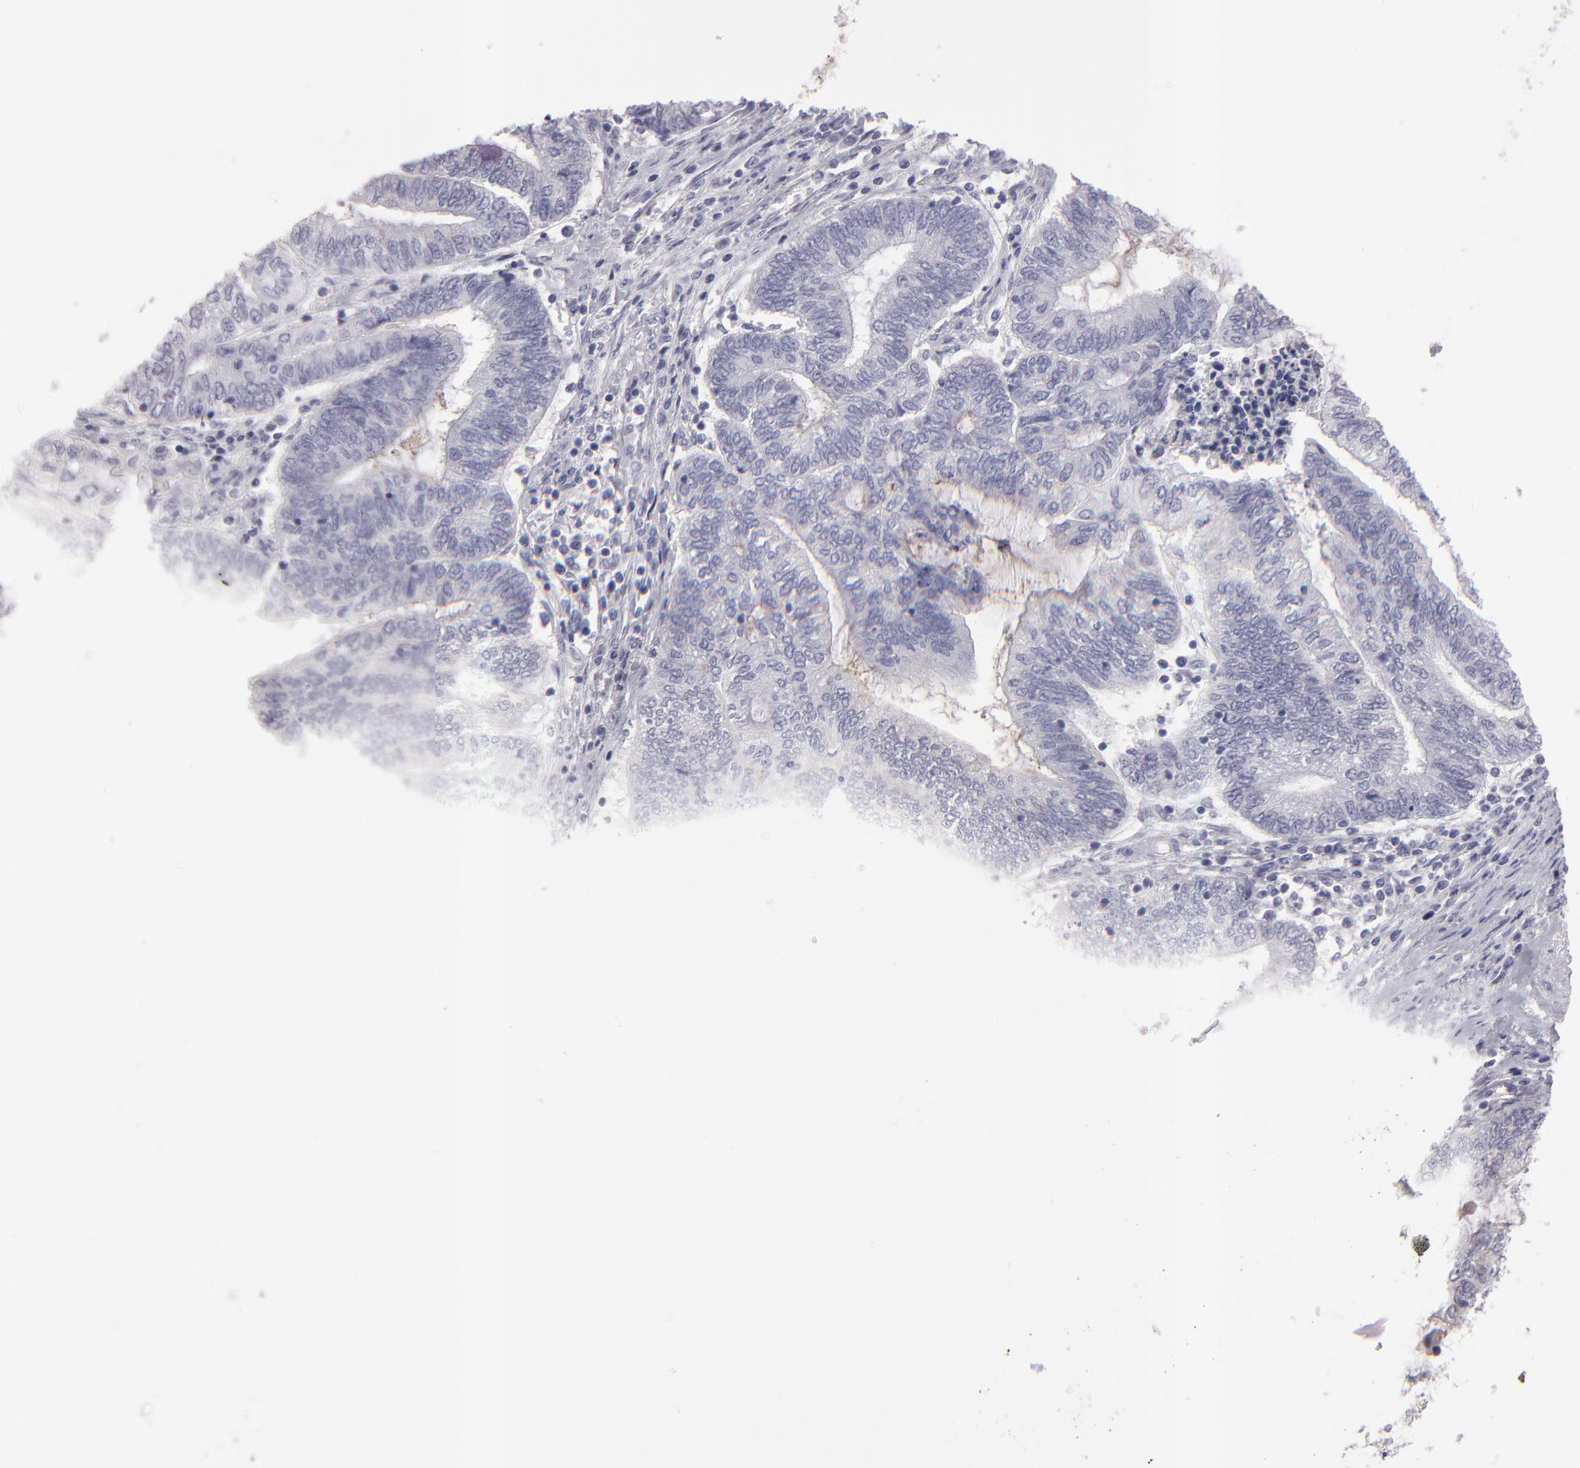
{"staining": {"intensity": "negative", "quantity": "none", "location": "none"}, "tissue": "endometrial cancer", "cell_type": "Tumor cells", "image_type": "cancer", "snomed": [{"axis": "morphology", "description": "Adenocarcinoma, NOS"}, {"axis": "topography", "description": "Uterus"}, {"axis": "topography", "description": "Endometrium"}], "caption": "DAB (3,3'-diaminobenzidine) immunohistochemical staining of human adenocarcinoma (endometrial) exhibits no significant positivity in tumor cells. (DAB immunohistochemistry, high magnification).", "gene": "ABCC4", "patient": {"sex": "female", "age": 70}}